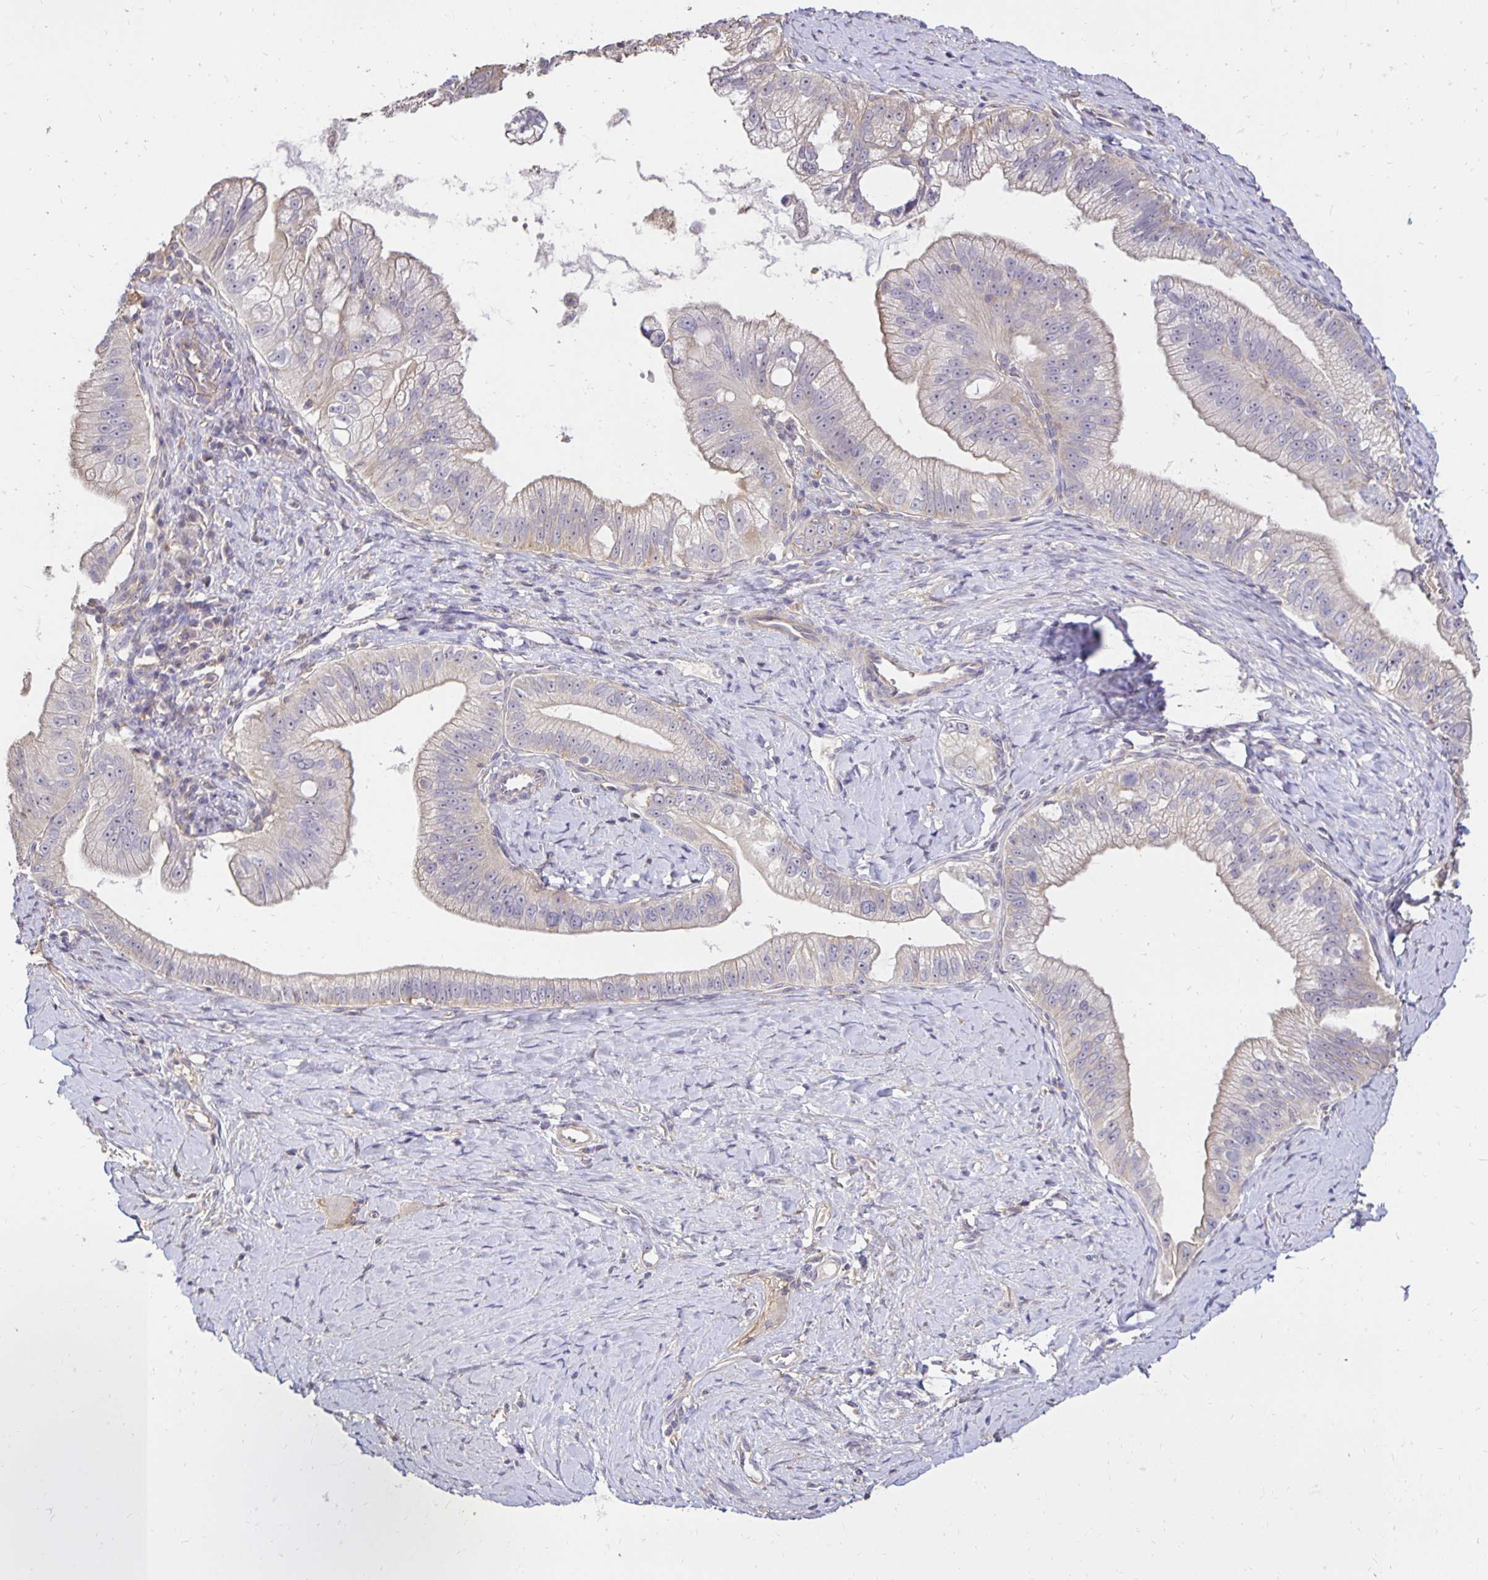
{"staining": {"intensity": "weak", "quantity": "<25%", "location": "cytoplasmic/membranous"}, "tissue": "pancreatic cancer", "cell_type": "Tumor cells", "image_type": "cancer", "snomed": [{"axis": "morphology", "description": "Adenocarcinoma, NOS"}, {"axis": "topography", "description": "Pancreas"}], "caption": "This image is of pancreatic cancer (adenocarcinoma) stained with immunohistochemistry to label a protein in brown with the nuclei are counter-stained blue. There is no expression in tumor cells.", "gene": "PNPLA3", "patient": {"sex": "male", "age": 70}}